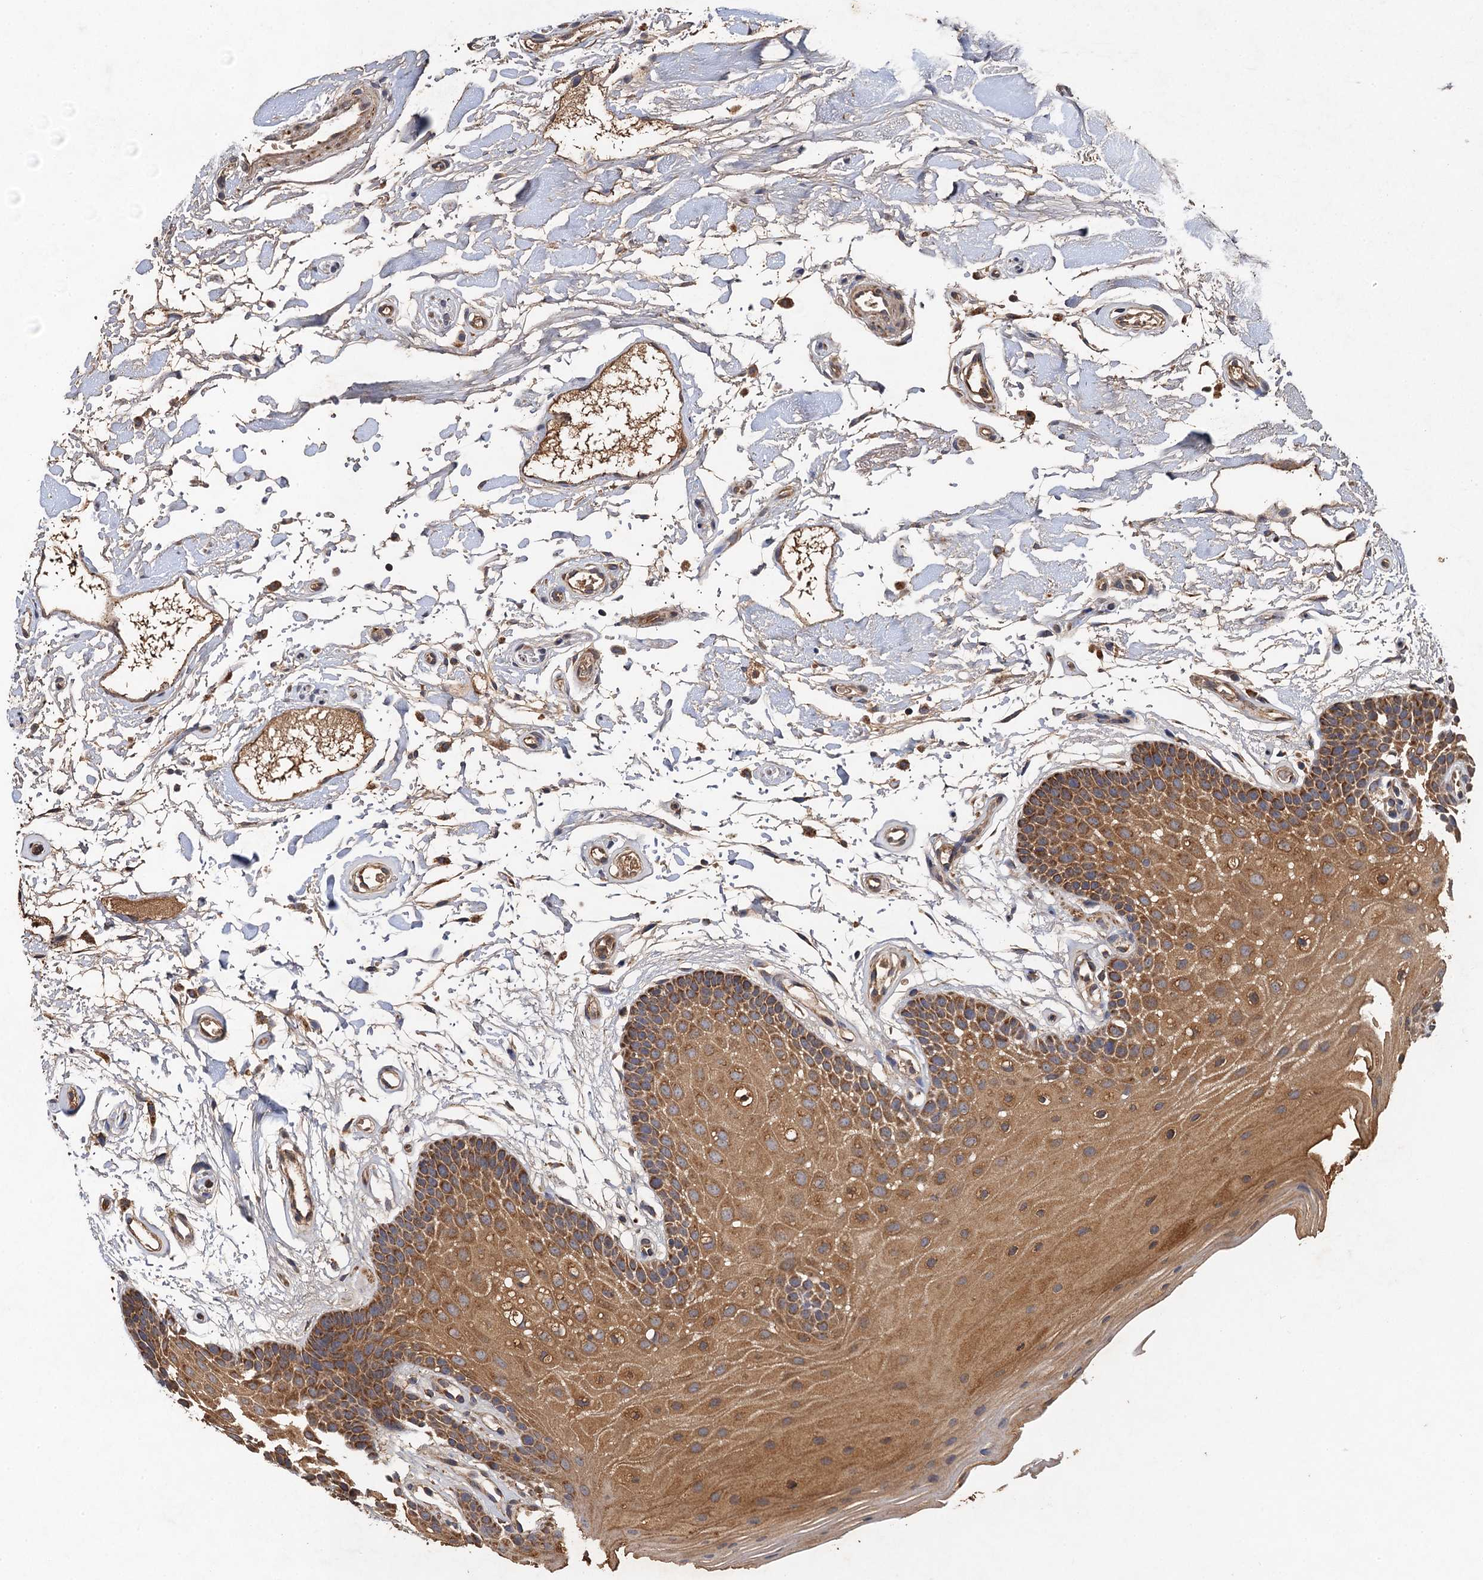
{"staining": {"intensity": "moderate", "quantity": ">75%", "location": "cytoplasmic/membranous"}, "tissue": "oral mucosa", "cell_type": "Squamous epithelial cells", "image_type": "normal", "snomed": [{"axis": "morphology", "description": "Normal tissue, NOS"}, {"axis": "topography", "description": "Oral tissue"}], "caption": "A histopathology image showing moderate cytoplasmic/membranous expression in about >75% of squamous epithelial cells in benign oral mucosa, as visualized by brown immunohistochemical staining.", "gene": "NDUFA13", "patient": {"sex": "male", "age": 62}}